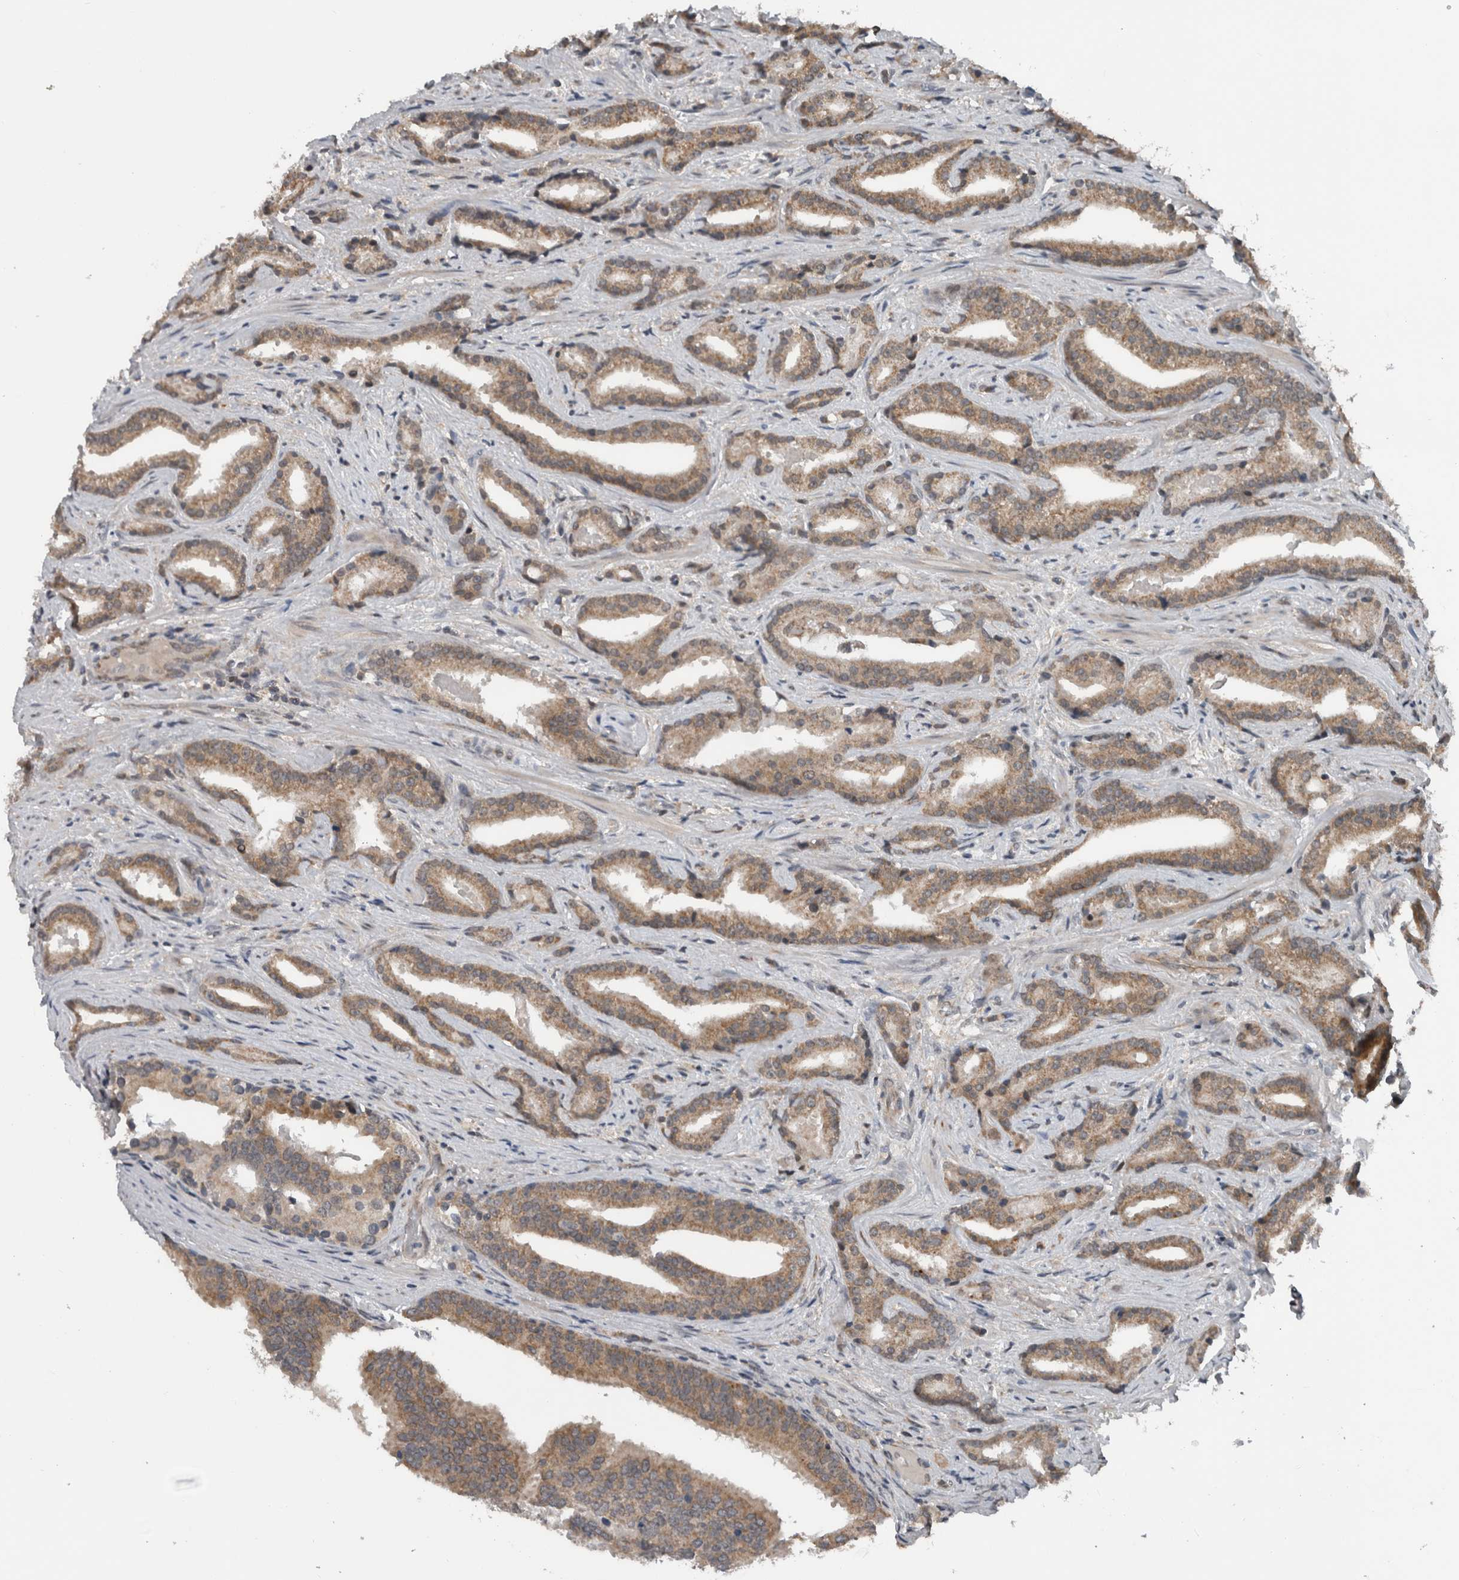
{"staining": {"intensity": "weak", "quantity": ">75%", "location": "cytoplasmic/membranous"}, "tissue": "prostate cancer", "cell_type": "Tumor cells", "image_type": "cancer", "snomed": [{"axis": "morphology", "description": "Adenocarcinoma, Low grade"}, {"axis": "topography", "description": "Prostate"}], "caption": "Tumor cells show low levels of weak cytoplasmic/membranous expression in about >75% of cells in human prostate cancer (adenocarcinoma (low-grade)).", "gene": "ENY2", "patient": {"sex": "male", "age": 67}}